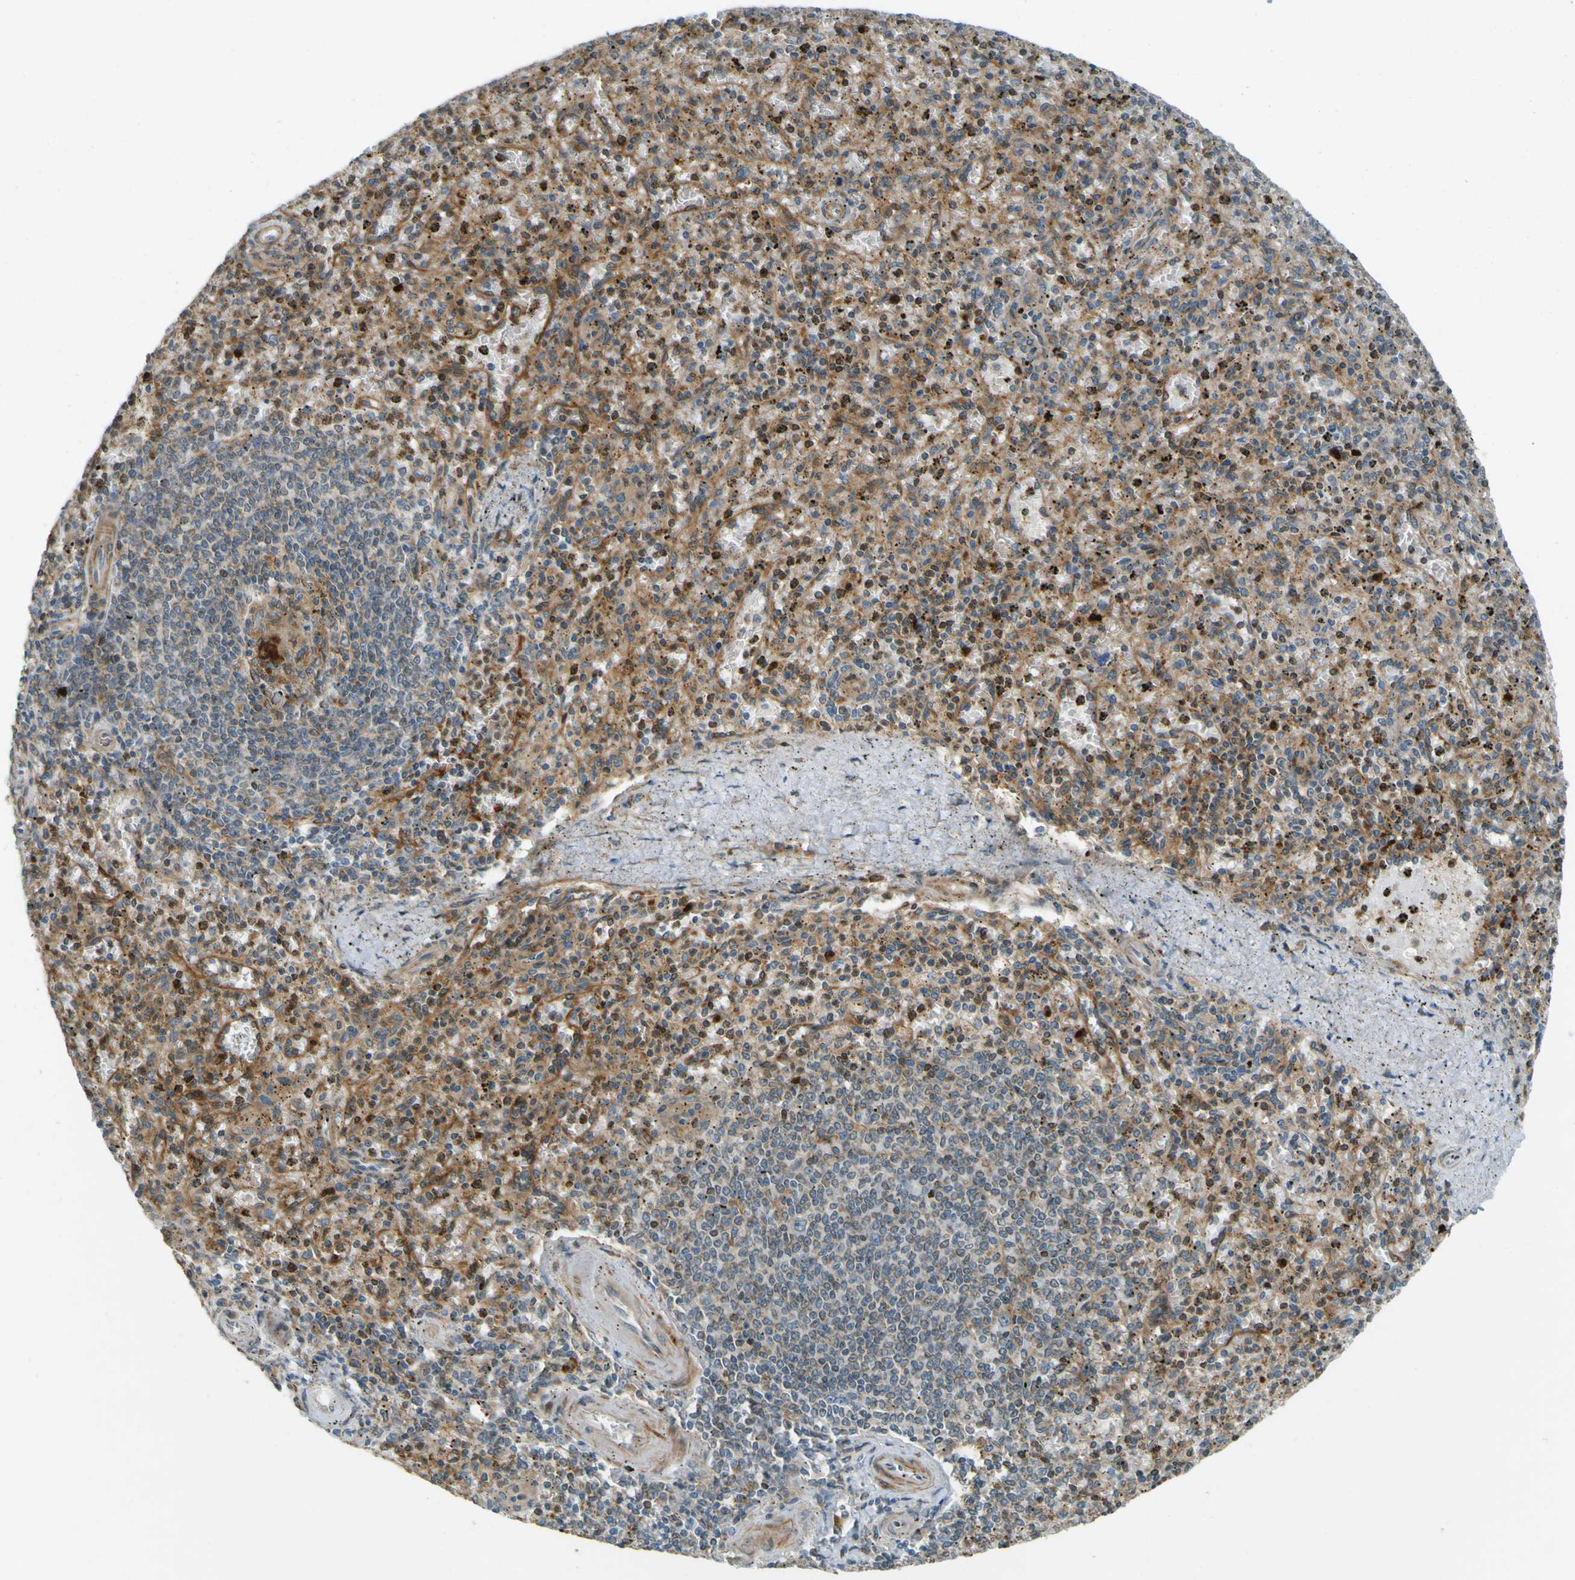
{"staining": {"intensity": "moderate", "quantity": ">75%", "location": "cytoplasmic/membranous"}, "tissue": "spleen", "cell_type": "Cells in red pulp", "image_type": "normal", "snomed": [{"axis": "morphology", "description": "Normal tissue, NOS"}, {"axis": "topography", "description": "Spleen"}], "caption": "Protein staining of unremarkable spleen displays moderate cytoplasmic/membranous expression in about >75% of cells in red pulp.", "gene": "LPCAT1", "patient": {"sex": "male", "age": 72}}